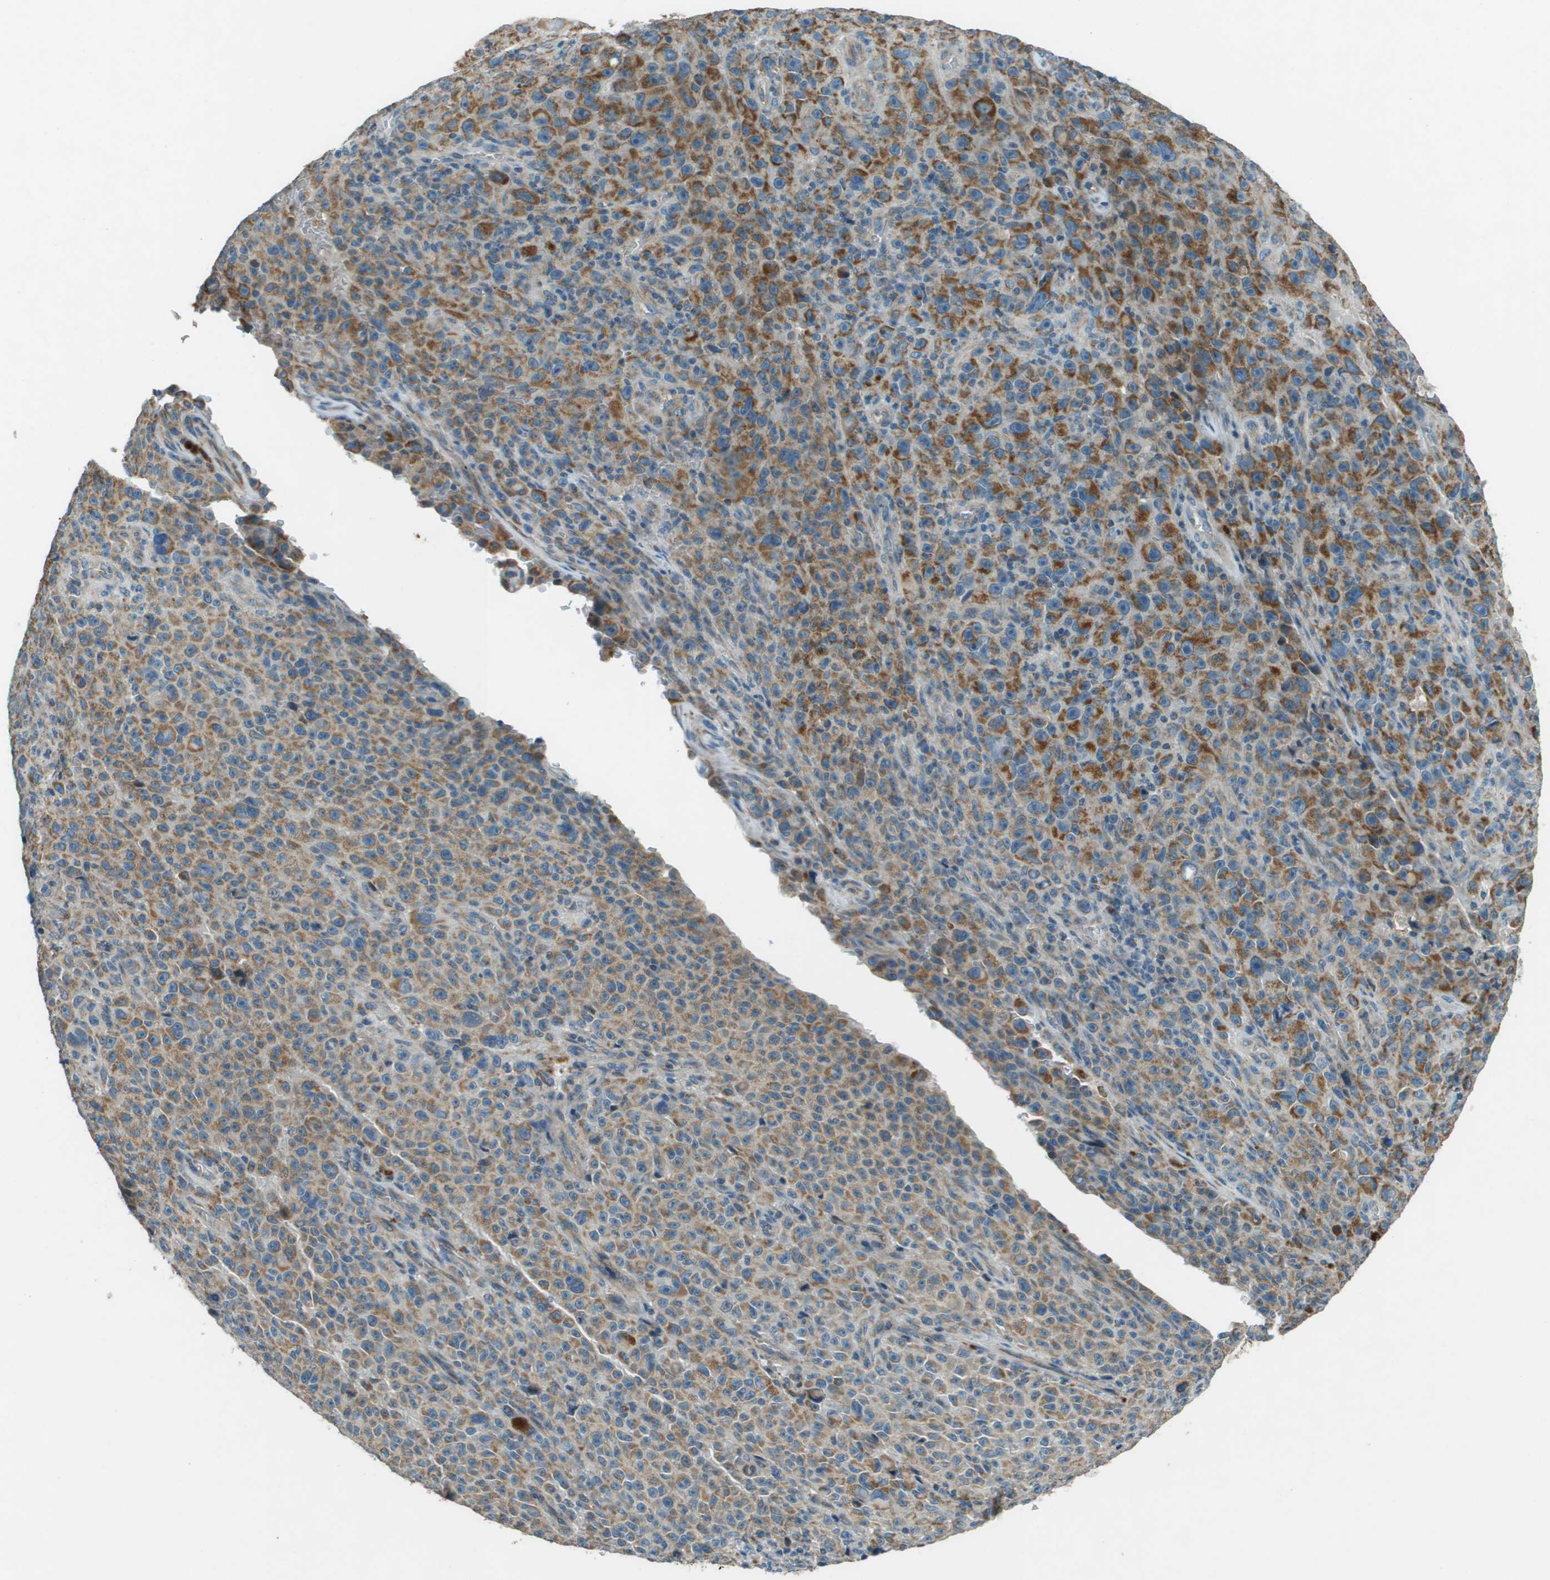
{"staining": {"intensity": "moderate", "quantity": "25%-75%", "location": "cytoplasmic/membranous"}, "tissue": "melanoma", "cell_type": "Tumor cells", "image_type": "cancer", "snomed": [{"axis": "morphology", "description": "Malignant melanoma, NOS"}, {"axis": "topography", "description": "Skin"}], "caption": "Immunohistochemistry staining of malignant melanoma, which displays medium levels of moderate cytoplasmic/membranous expression in about 25%-75% of tumor cells indicating moderate cytoplasmic/membranous protein positivity. The staining was performed using DAB (3,3'-diaminobenzidine) (brown) for protein detection and nuclei were counterstained in hematoxylin (blue).", "gene": "MIGA1", "patient": {"sex": "female", "age": 82}}